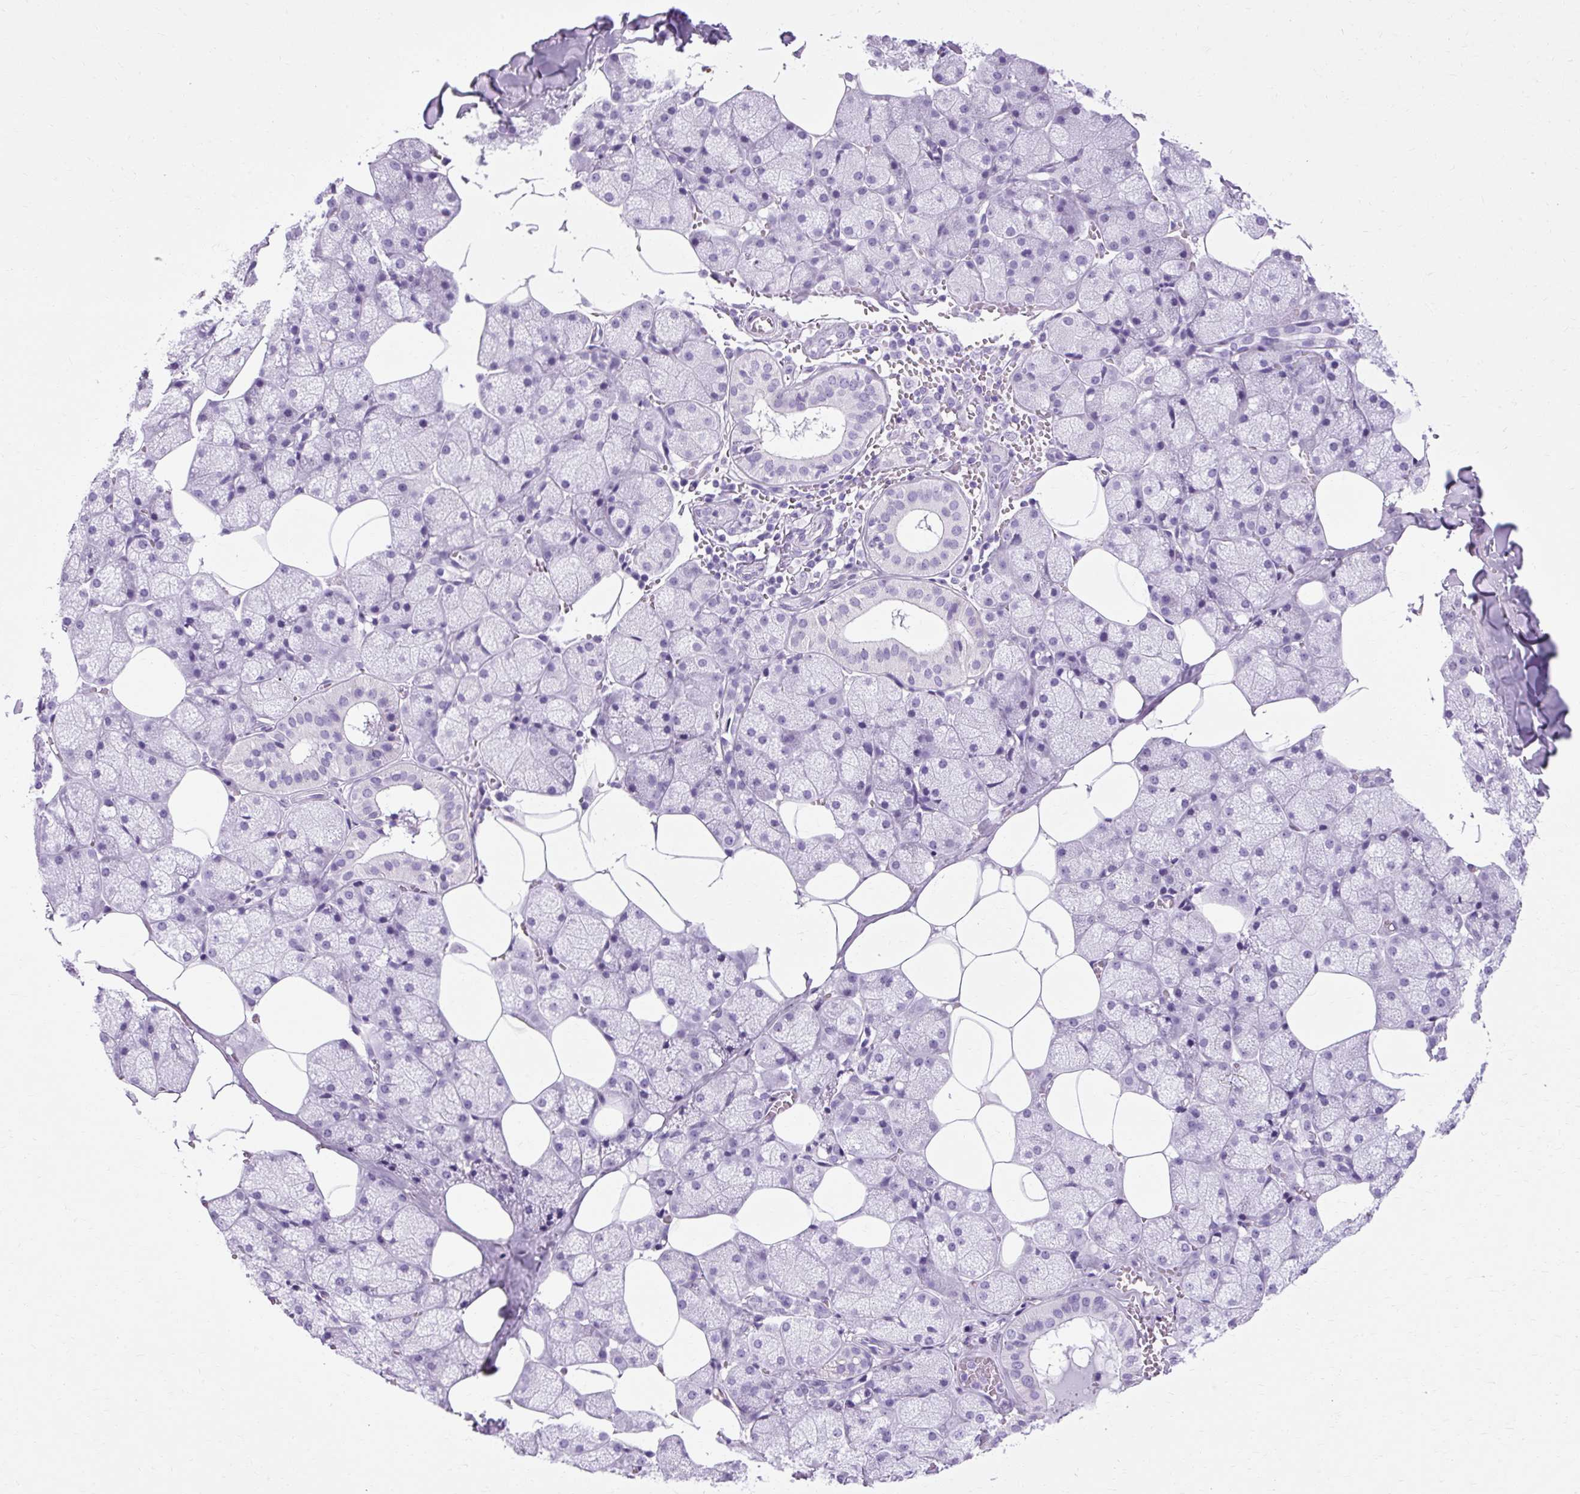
{"staining": {"intensity": "negative", "quantity": "none", "location": "none"}, "tissue": "salivary gland", "cell_type": "Glandular cells", "image_type": "normal", "snomed": [{"axis": "morphology", "description": "Normal tissue, NOS"}, {"axis": "topography", "description": "Salivary gland"}, {"axis": "topography", "description": "Peripheral nerve tissue"}], "caption": "IHC micrograph of normal salivary gland: human salivary gland stained with DAB (3,3'-diaminobenzidine) displays no significant protein expression in glandular cells.", "gene": "B3GNT4", "patient": {"sex": "male", "age": 38}}